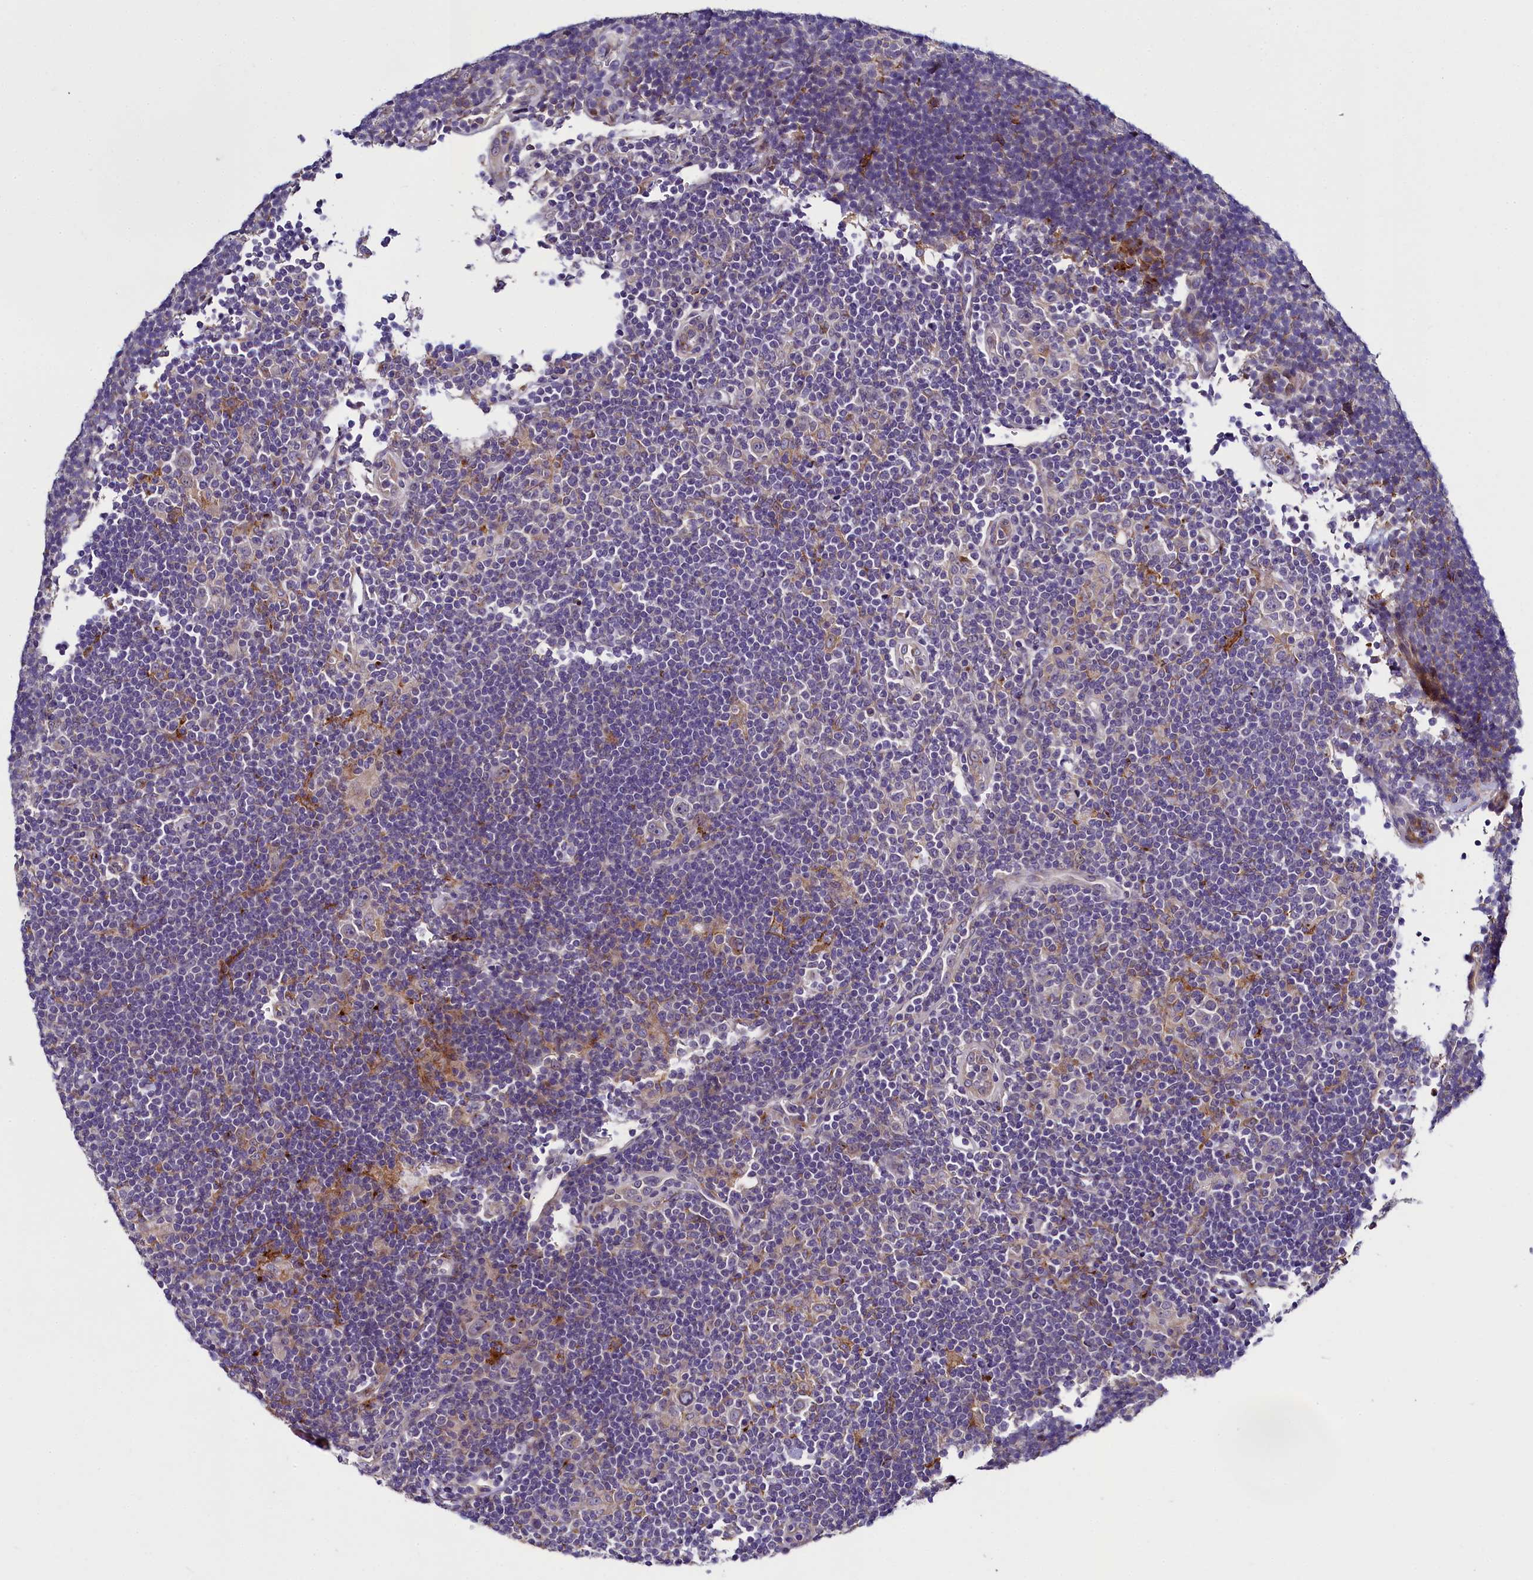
{"staining": {"intensity": "negative", "quantity": "none", "location": "none"}, "tissue": "lymphoma", "cell_type": "Tumor cells", "image_type": "cancer", "snomed": [{"axis": "morphology", "description": "Hodgkin's disease, NOS"}, {"axis": "topography", "description": "Lymph node"}], "caption": "Immunohistochemistry of Hodgkin's disease demonstrates no positivity in tumor cells.", "gene": "MRC2", "patient": {"sex": "female", "age": 57}}